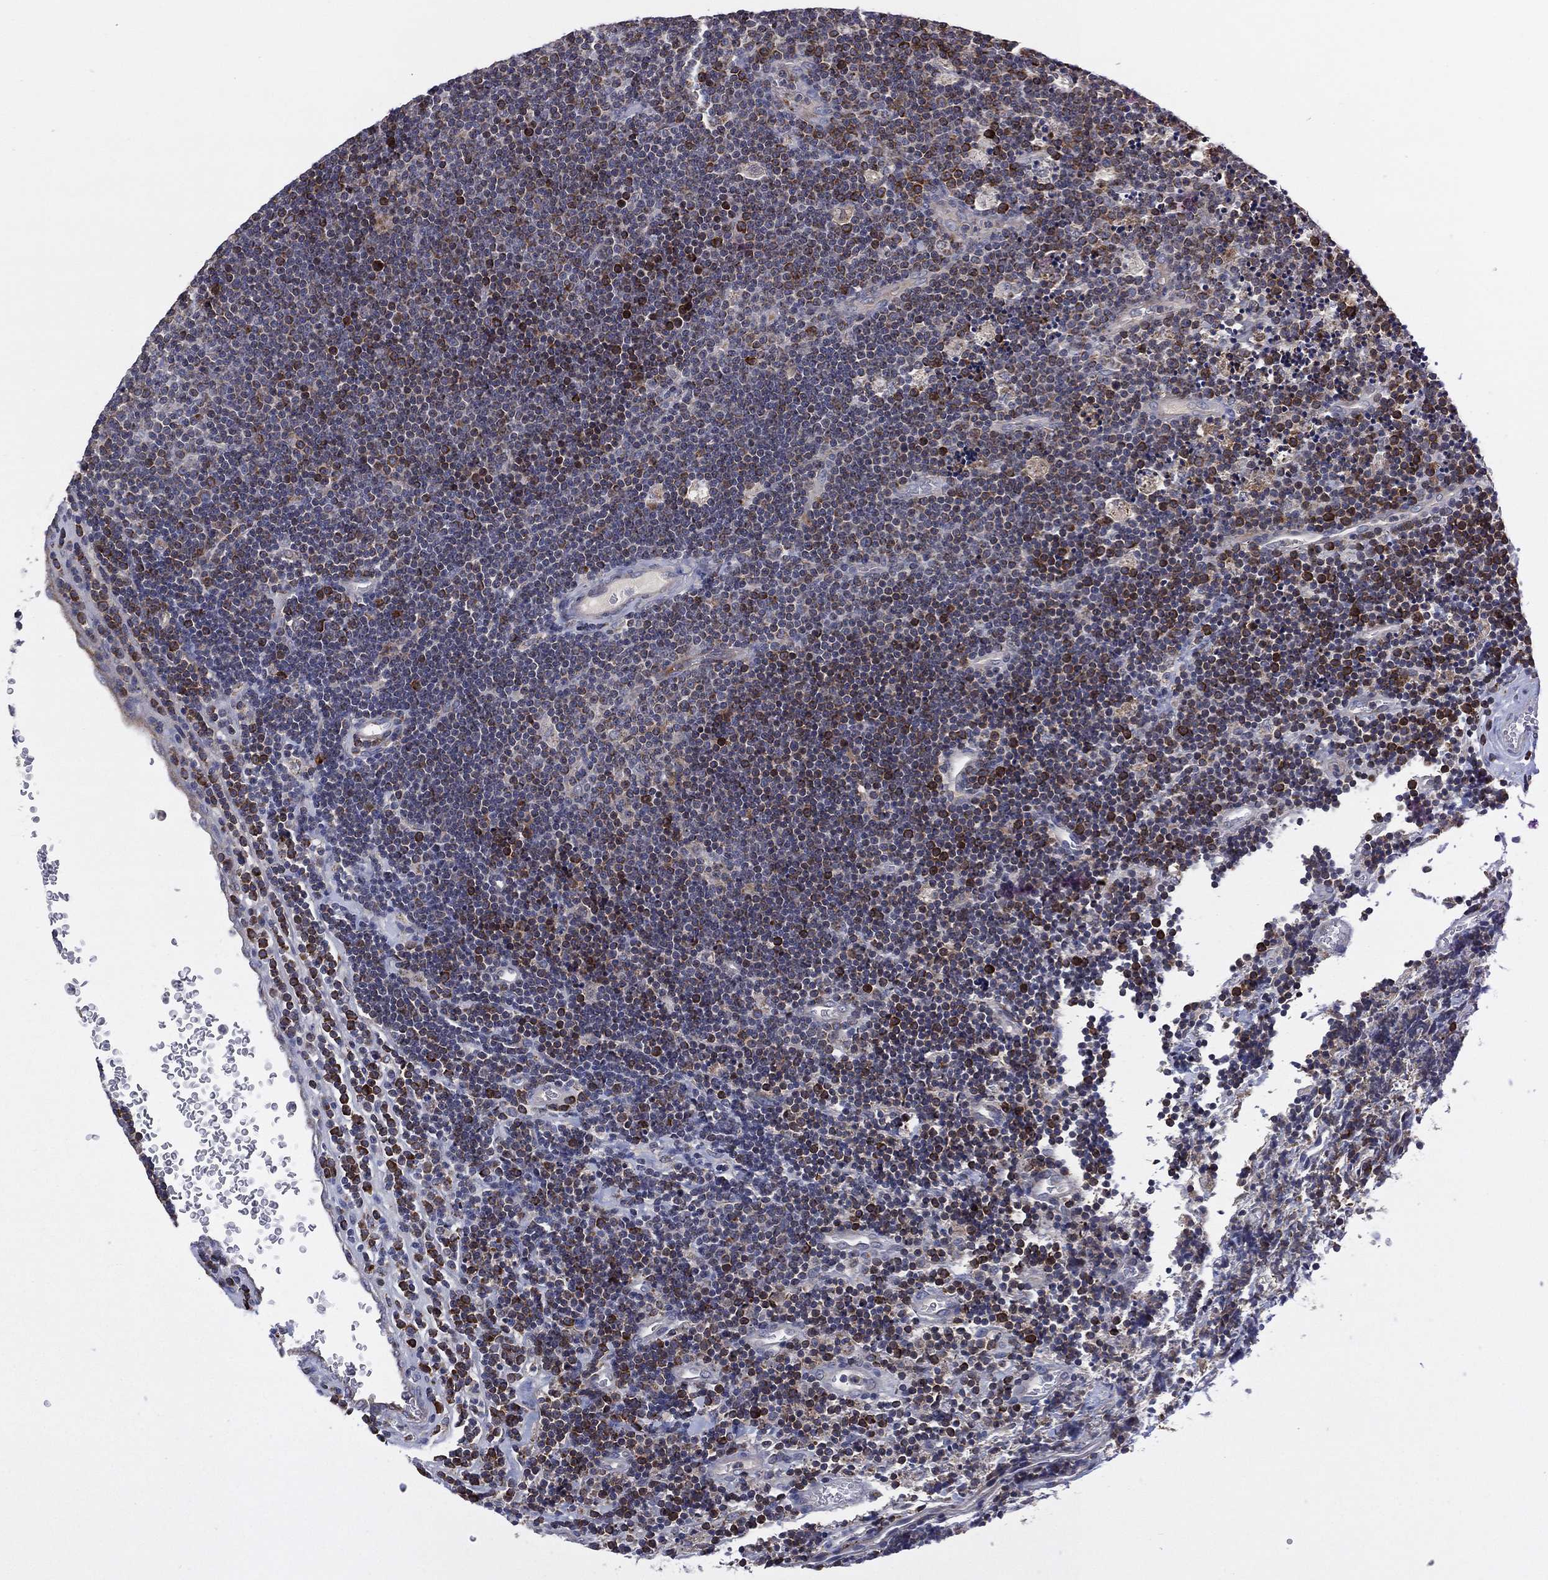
{"staining": {"intensity": "moderate", "quantity": "25%-75%", "location": "cytoplasmic/membranous"}, "tissue": "lymphoma", "cell_type": "Tumor cells", "image_type": "cancer", "snomed": [{"axis": "morphology", "description": "Malignant lymphoma, non-Hodgkin's type, Low grade"}, {"axis": "topography", "description": "Brain"}], "caption": "Immunohistochemical staining of malignant lymphoma, non-Hodgkin's type (low-grade) displays moderate cytoplasmic/membranous protein staining in approximately 25%-75% of tumor cells.", "gene": "PPP2R5A", "patient": {"sex": "female", "age": 66}}